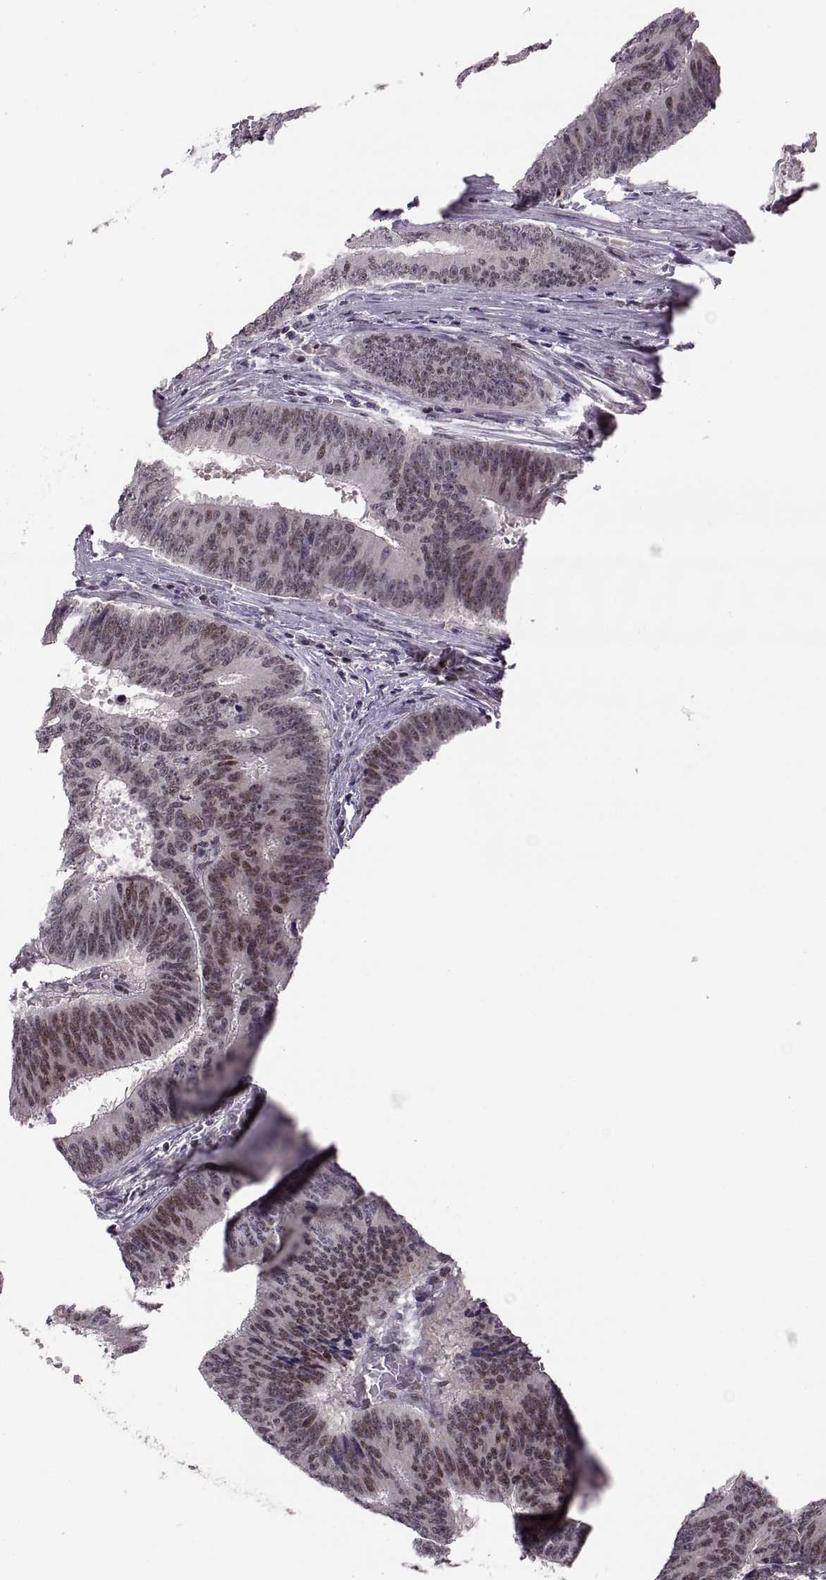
{"staining": {"intensity": "moderate", "quantity": "25%-75%", "location": "nuclear"}, "tissue": "colorectal cancer", "cell_type": "Tumor cells", "image_type": "cancer", "snomed": [{"axis": "morphology", "description": "Adenocarcinoma, NOS"}, {"axis": "topography", "description": "Colon"}], "caption": "There is medium levels of moderate nuclear positivity in tumor cells of colorectal cancer (adenocarcinoma), as demonstrated by immunohistochemical staining (brown color).", "gene": "SNAI1", "patient": {"sex": "female", "age": 82}}